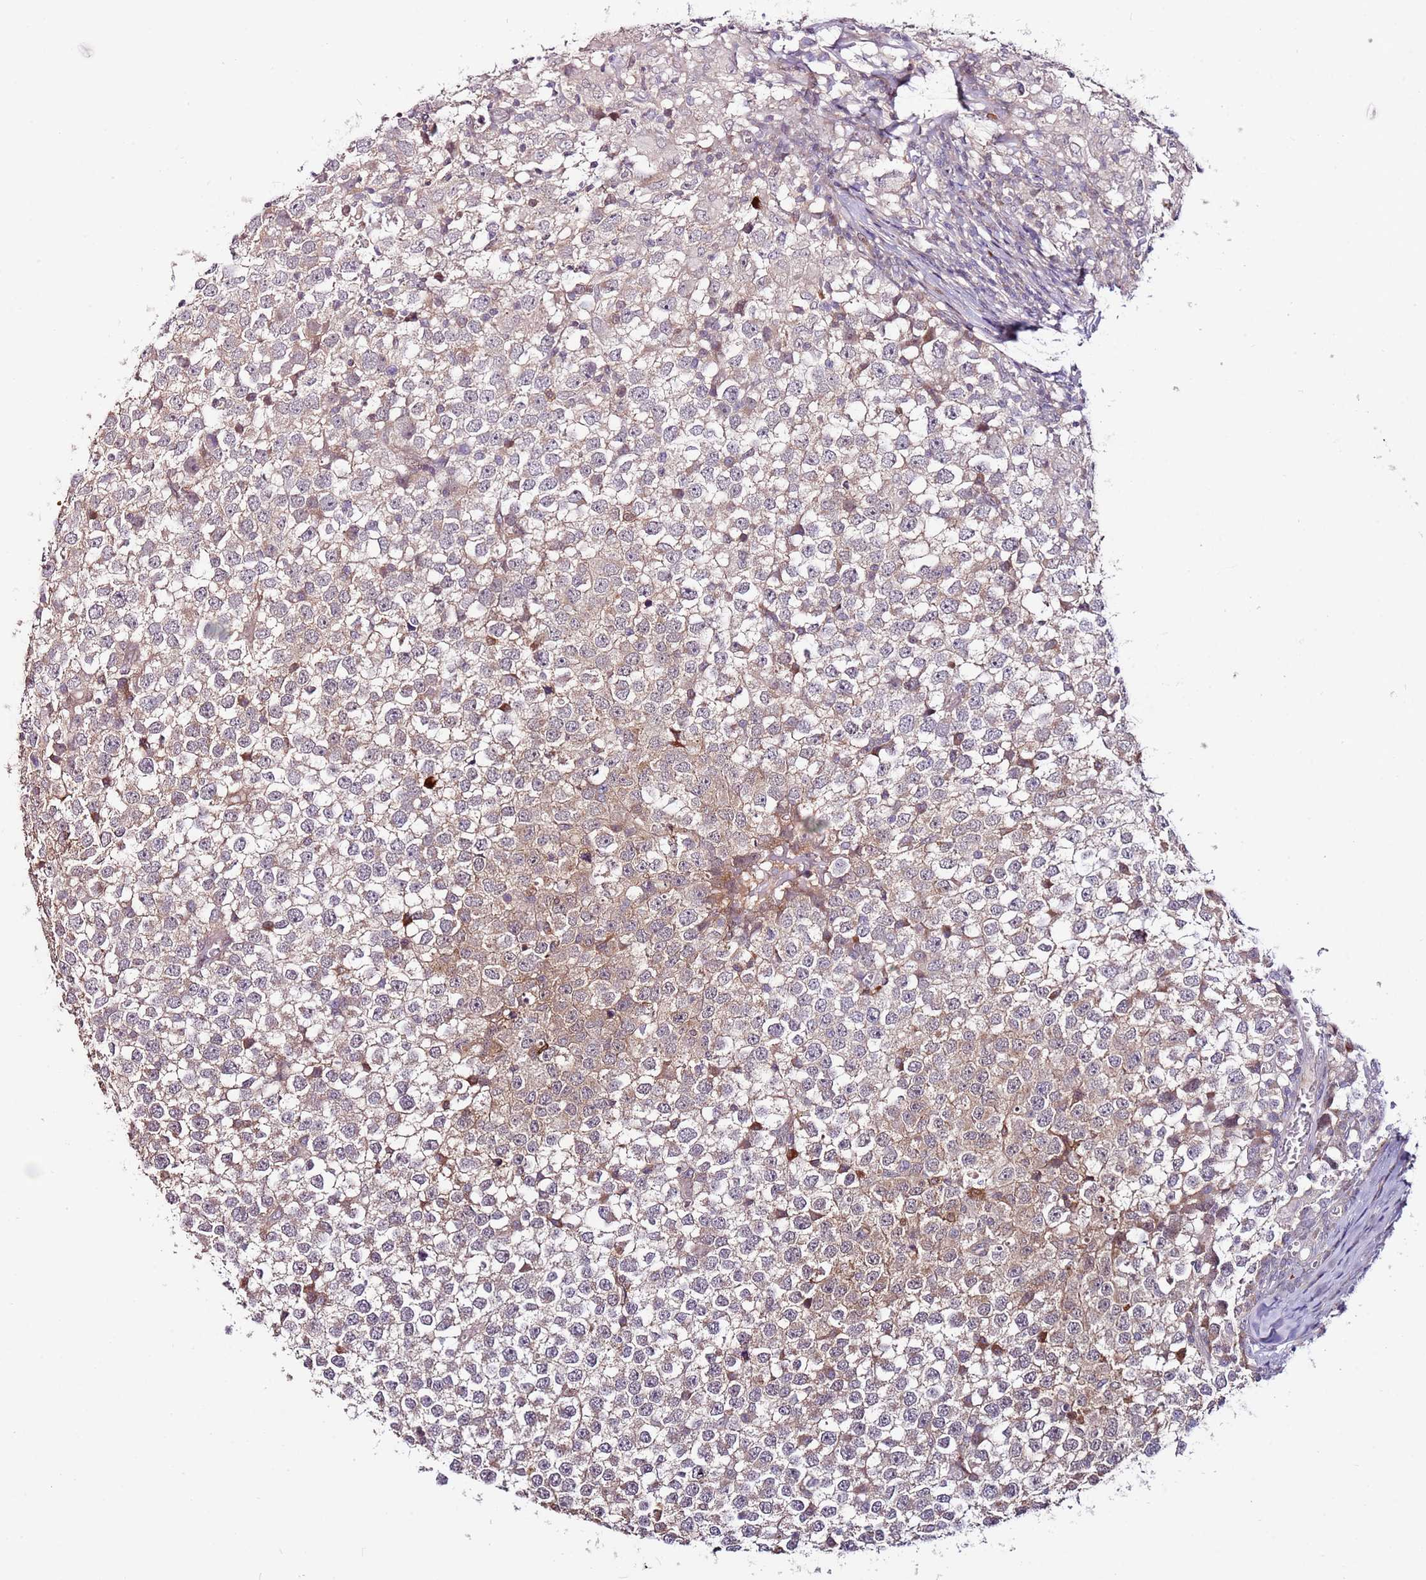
{"staining": {"intensity": "weak", "quantity": "<25%", "location": "cytoplasmic/membranous"}, "tissue": "testis cancer", "cell_type": "Tumor cells", "image_type": "cancer", "snomed": [{"axis": "morphology", "description": "Seminoma, NOS"}, {"axis": "topography", "description": "Testis"}], "caption": "Tumor cells show no significant protein positivity in testis cancer.", "gene": "MTG2", "patient": {"sex": "male", "age": 65}}